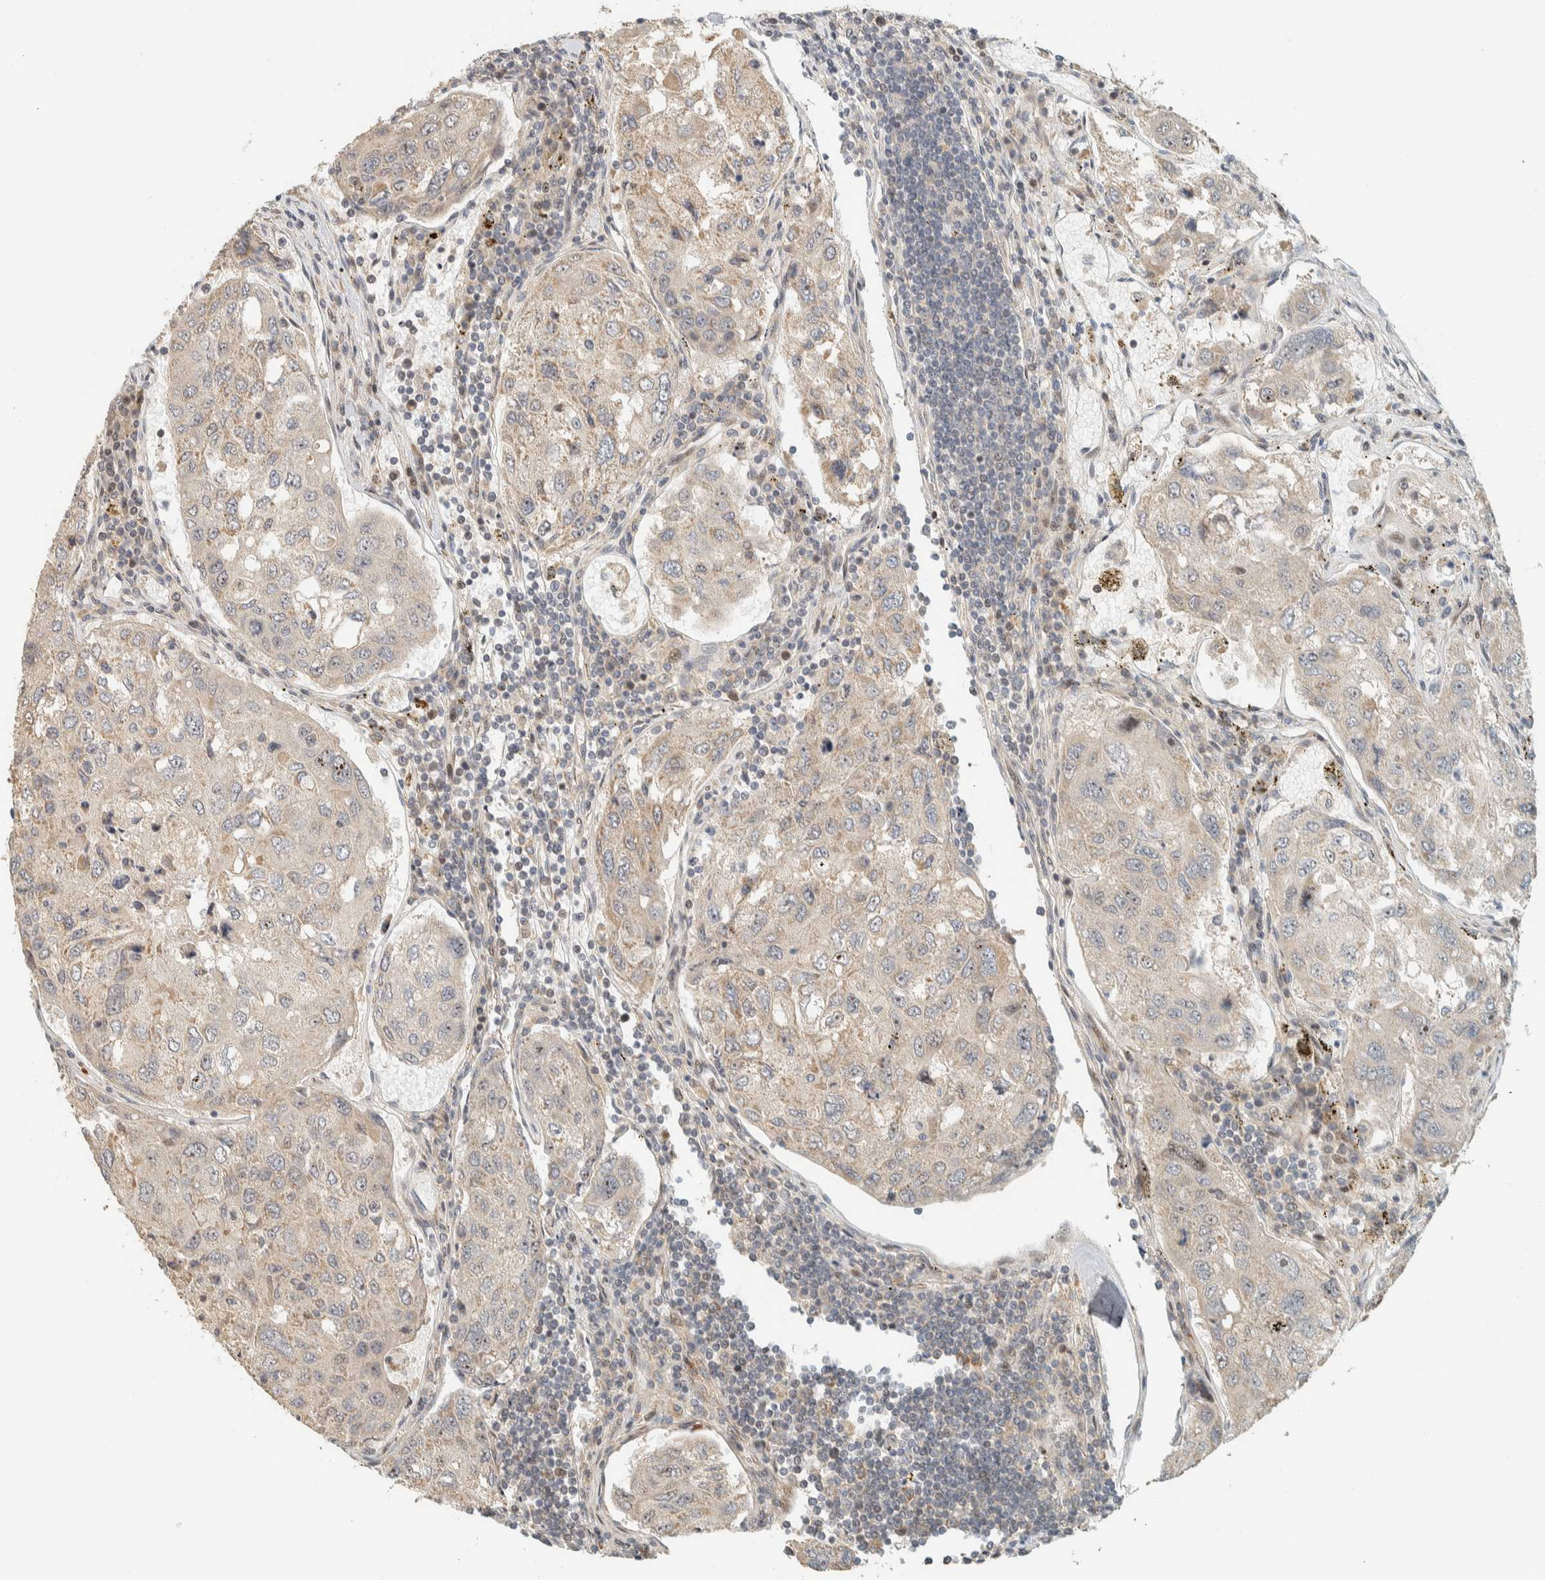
{"staining": {"intensity": "weak", "quantity": "25%-75%", "location": "cytoplasmic/membranous,nuclear"}, "tissue": "urothelial cancer", "cell_type": "Tumor cells", "image_type": "cancer", "snomed": [{"axis": "morphology", "description": "Urothelial carcinoma, High grade"}, {"axis": "topography", "description": "Lymph node"}, {"axis": "topography", "description": "Urinary bladder"}], "caption": "This is an image of immunohistochemistry staining of urothelial carcinoma (high-grade), which shows weak expression in the cytoplasmic/membranous and nuclear of tumor cells.", "gene": "CCDC171", "patient": {"sex": "male", "age": 51}}